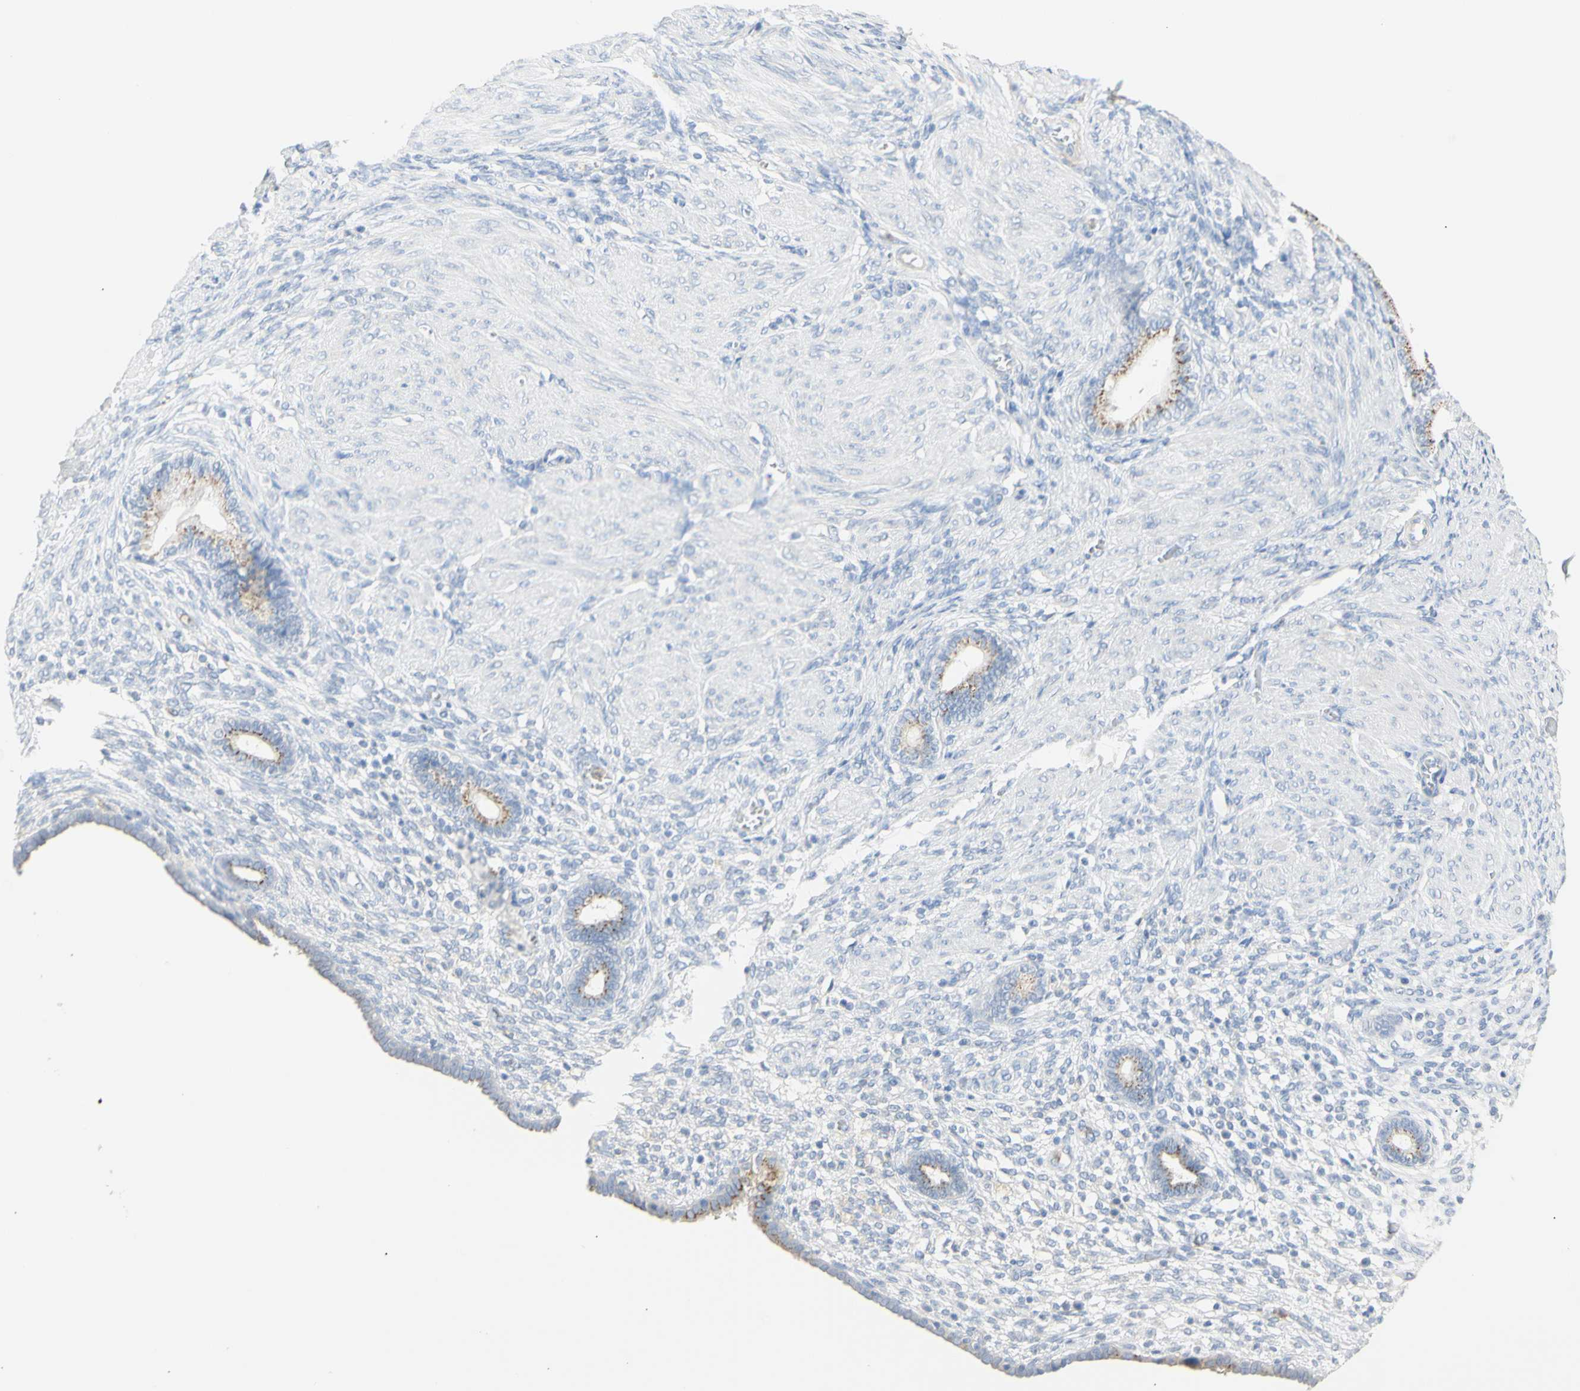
{"staining": {"intensity": "negative", "quantity": "none", "location": "none"}, "tissue": "endometrium", "cell_type": "Cells in endometrial stroma", "image_type": "normal", "snomed": [{"axis": "morphology", "description": "Normal tissue, NOS"}, {"axis": "topography", "description": "Endometrium"}], "caption": "Cells in endometrial stroma show no significant protein positivity in normal endometrium. (DAB immunohistochemistry (IHC) visualized using brightfield microscopy, high magnification).", "gene": "B4GALNT3", "patient": {"sex": "female", "age": 72}}